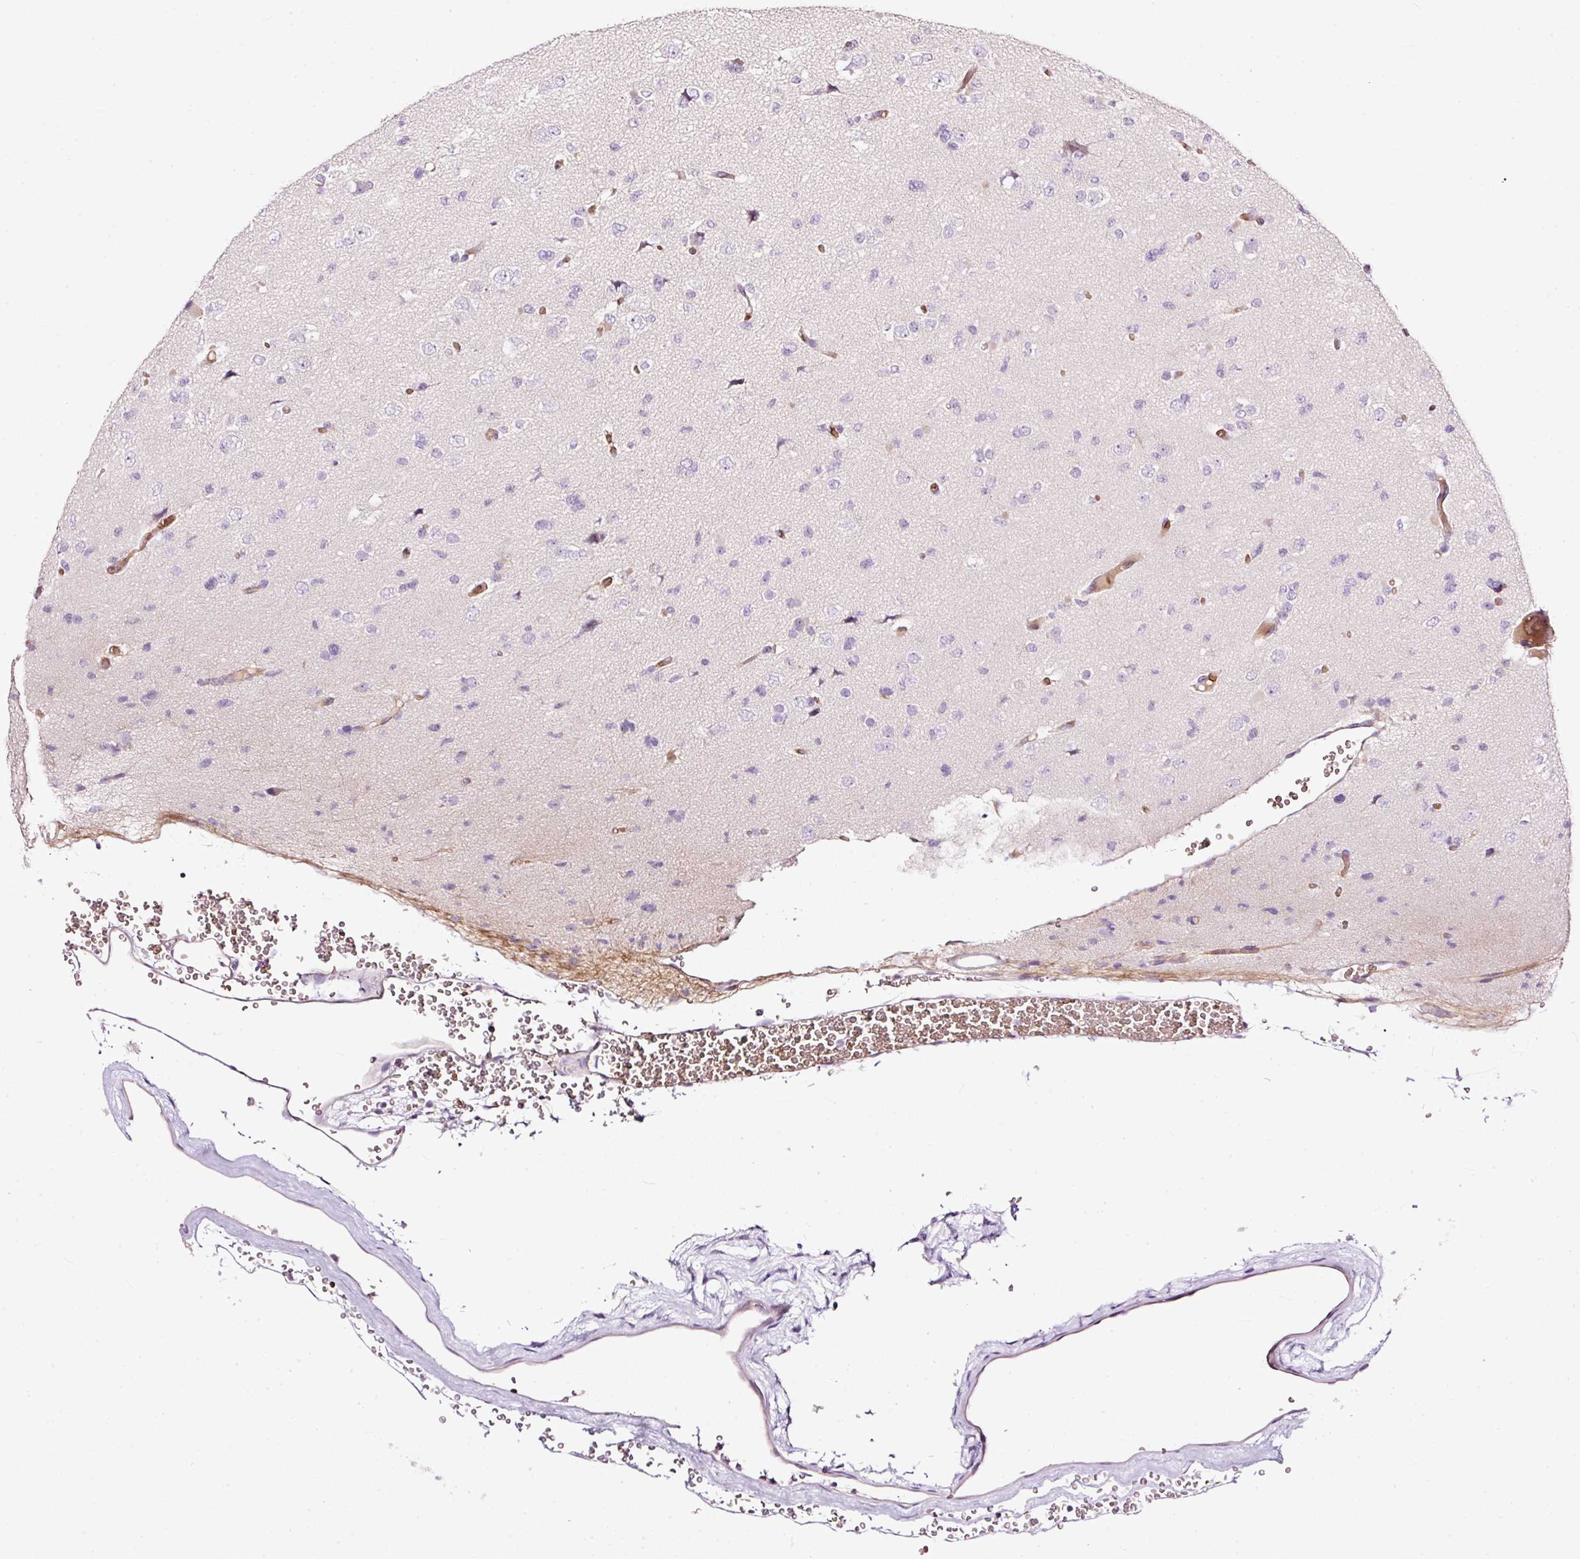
{"staining": {"intensity": "negative", "quantity": "none", "location": "none"}, "tissue": "glioma", "cell_type": "Tumor cells", "image_type": "cancer", "snomed": [{"axis": "morphology", "description": "Glioma, malignant, Low grade"}, {"axis": "topography", "description": "Brain"}], "caption": "Immunohistochemistry (IHC) of glioma demonstrates no positivity in tumor cells. The staining was performed using DAB to visualize the protein expression in brown, while the nuclei were stained in blue with hematoxylin (Magnification: 20x).", "gene": "USHBP1", "patient": {"sex": "female", "age": 22}}